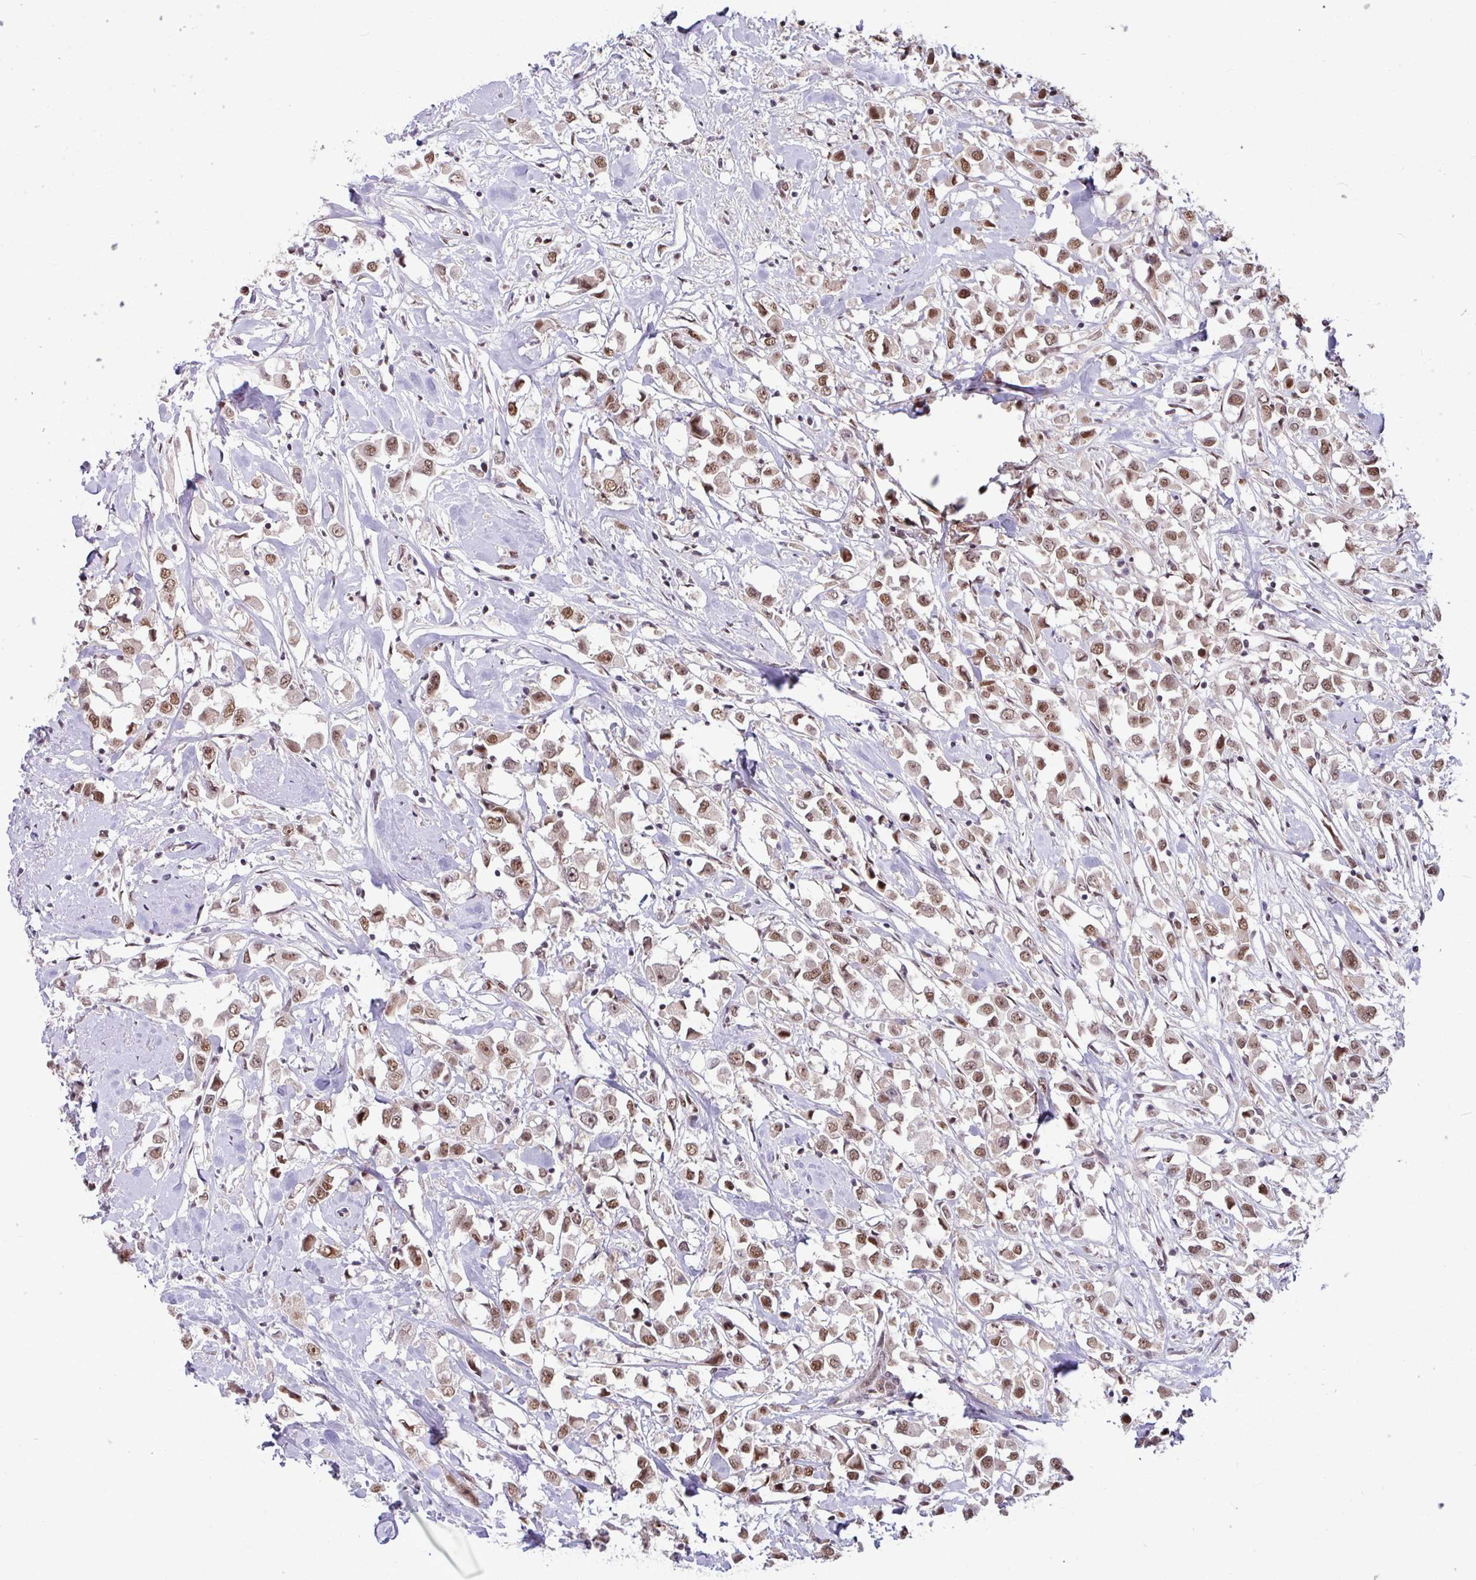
{"staining": {"intensity": "moderate", "quantity": ">75%", "location": "nuclear"}, "tissue": "breast cancer", "cell_type": "Tumor cells", "image_type": "cancer", "snomed": [{"axis": "morphology", "description": "Duct carcinoma"}, {"axis": "topography", "description": "Breast"}], "caption": "Breast cancer (invasive ductal carcinoma) was stained to show a protein in brown. There is medium levels of moderate nuclear expression in about >75% of tumor cells.", "gene": "TDG", "patient": {"sex": "female", "age": 61}}